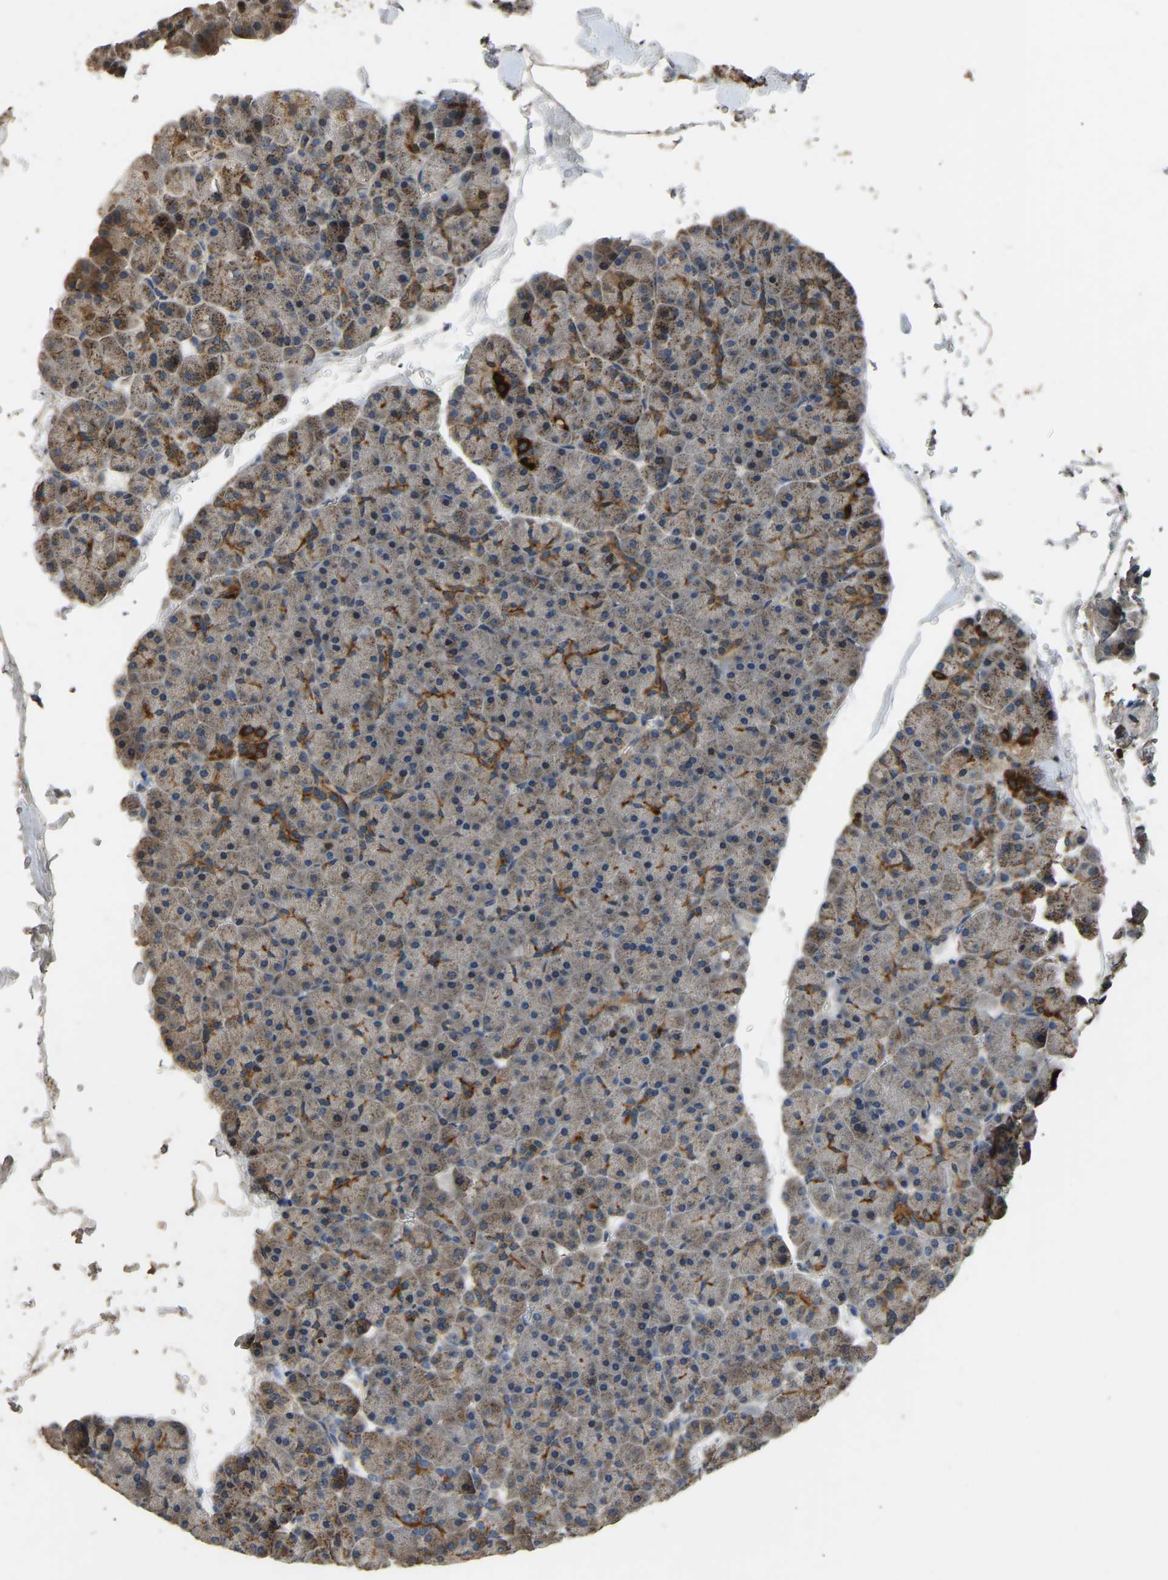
{"staining": {"intensity": "moderate", "quantity": ">75%", "location": "cytoplasmic/membranous"}, "tissue": "pancreas", "cell_type": "Exocrine glandular cells", "image_type": "normal", "snomed": [{"axis": "morphology", "description": "Normal tissue, NOS"}, {"axis": "topography", "description": "Pancreas"}], "caption": "The photomicrograph shows a brown stain indicating the presence of a protein in the cytoplasmic/membranous of exocrine glandular cells in pancreas.", "gene": "TUFM", "patient": {"sex": "male", "age": 35}}